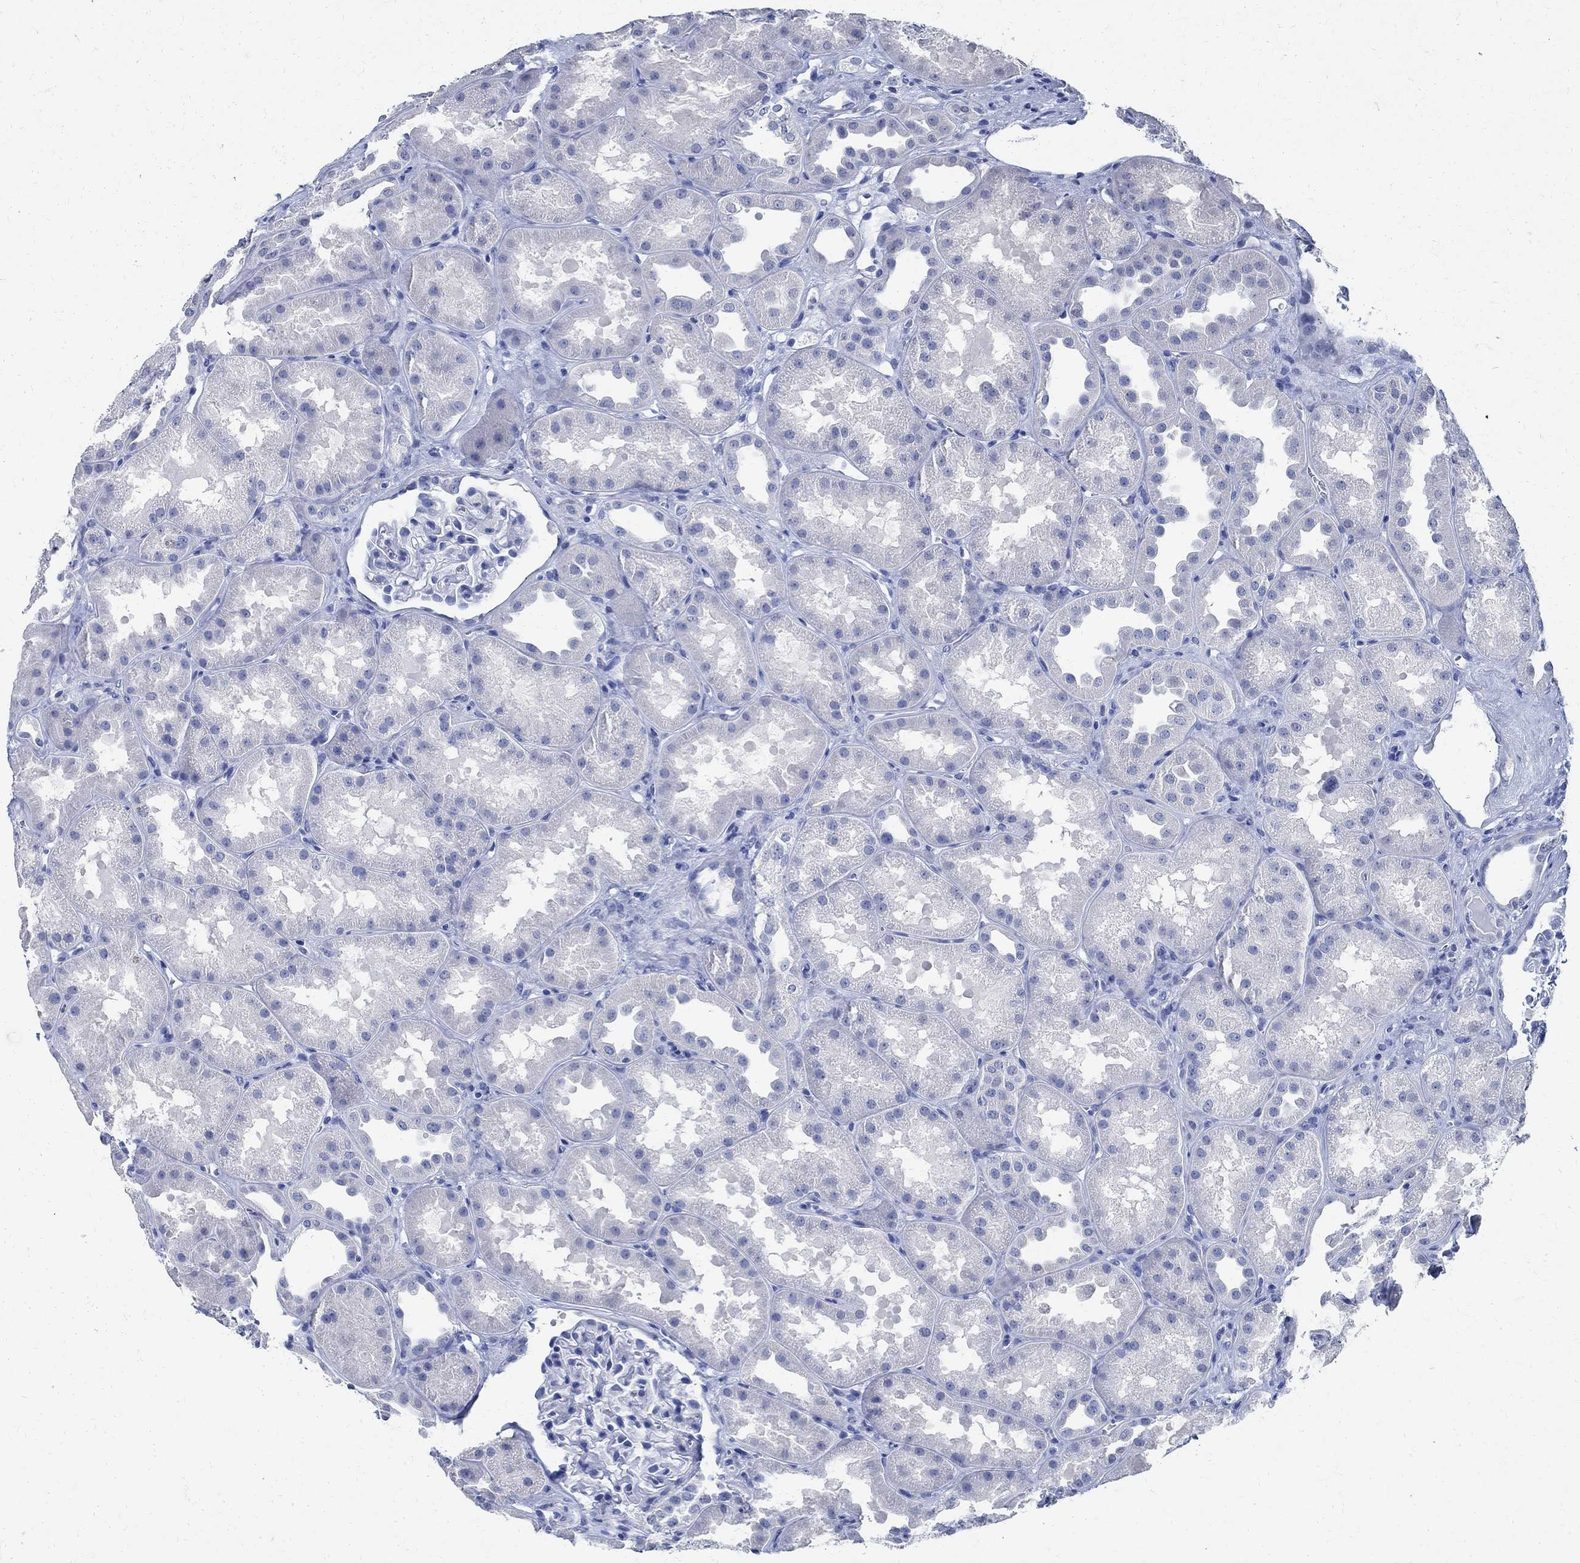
{"staining": {"intensity": "negative", "quantity": "none", "location": "none"}, "tissue": "kidney", "cell_type": "Cells in glomeruli", "image_type": "normal", "snomed": [{"axis": "morphology", "description": "Normal tissue, NOS"}, {"axis": "topography", "description": "Kidney"}], "caption": "Immunohistochemistry of normal human kidney reveals no positivity in cells in glomeruli.", "gene": "TMEM221", "patient": {"sex": "male", "age": 61}}